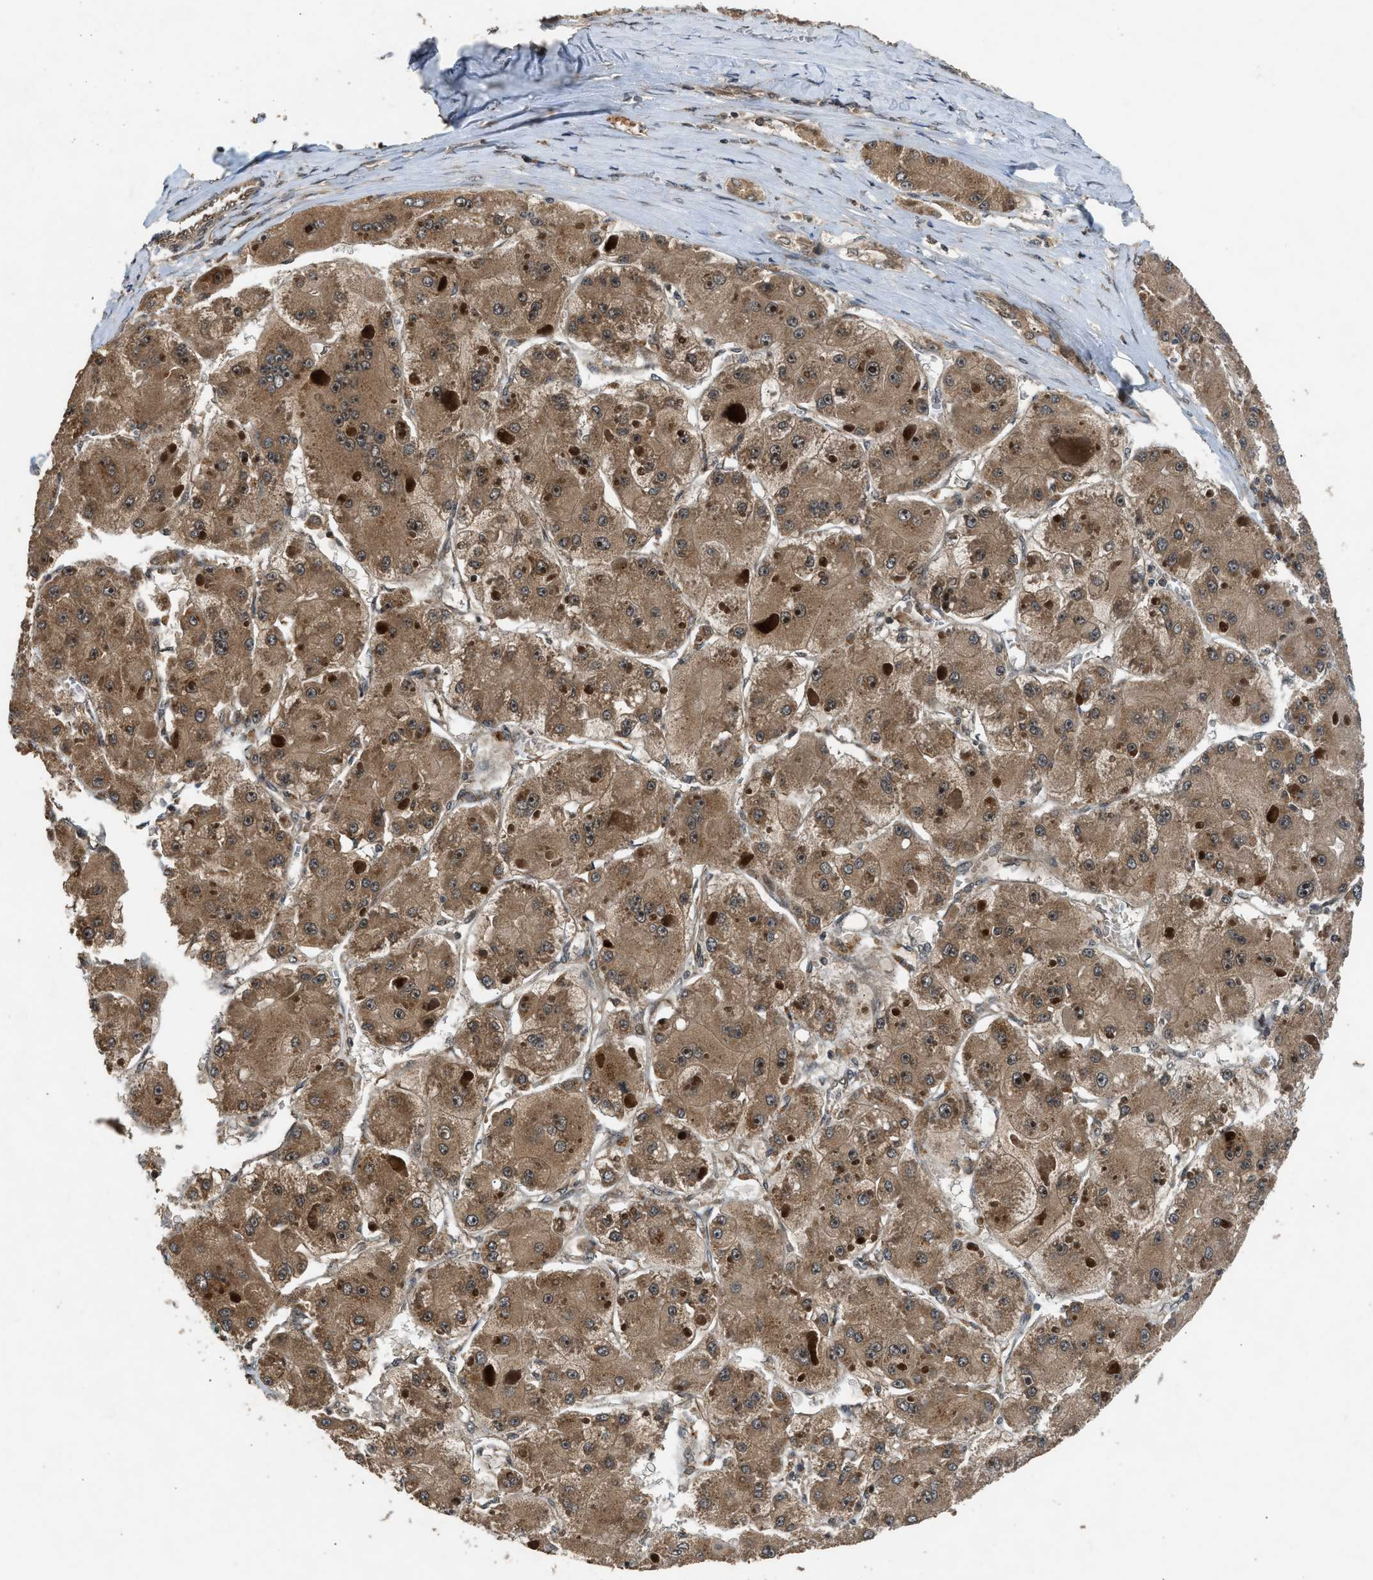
{"staining": {"intensity": "moderate", "quantity": ">75%", "location": "cytoplasmic/membranous"}, "tissue": "liver cancer", "cell_type": "Tumor cells", "image_type": "cancer", "snomed": [{"axis": "morphology", "description": "Carcinoma, Hepatocellular, NOS"}, {"axis": "topography", "description": "Liver"}], "caption": "Immunohistochemical staining of human hepatocellular carcinoma (liver) shows medium levels of moderate cytoplasmic/membranous protein expression in about >75% of tumor cells.", "gene": "TXNL1", "patient": {"sex": "female", "age": 73}}